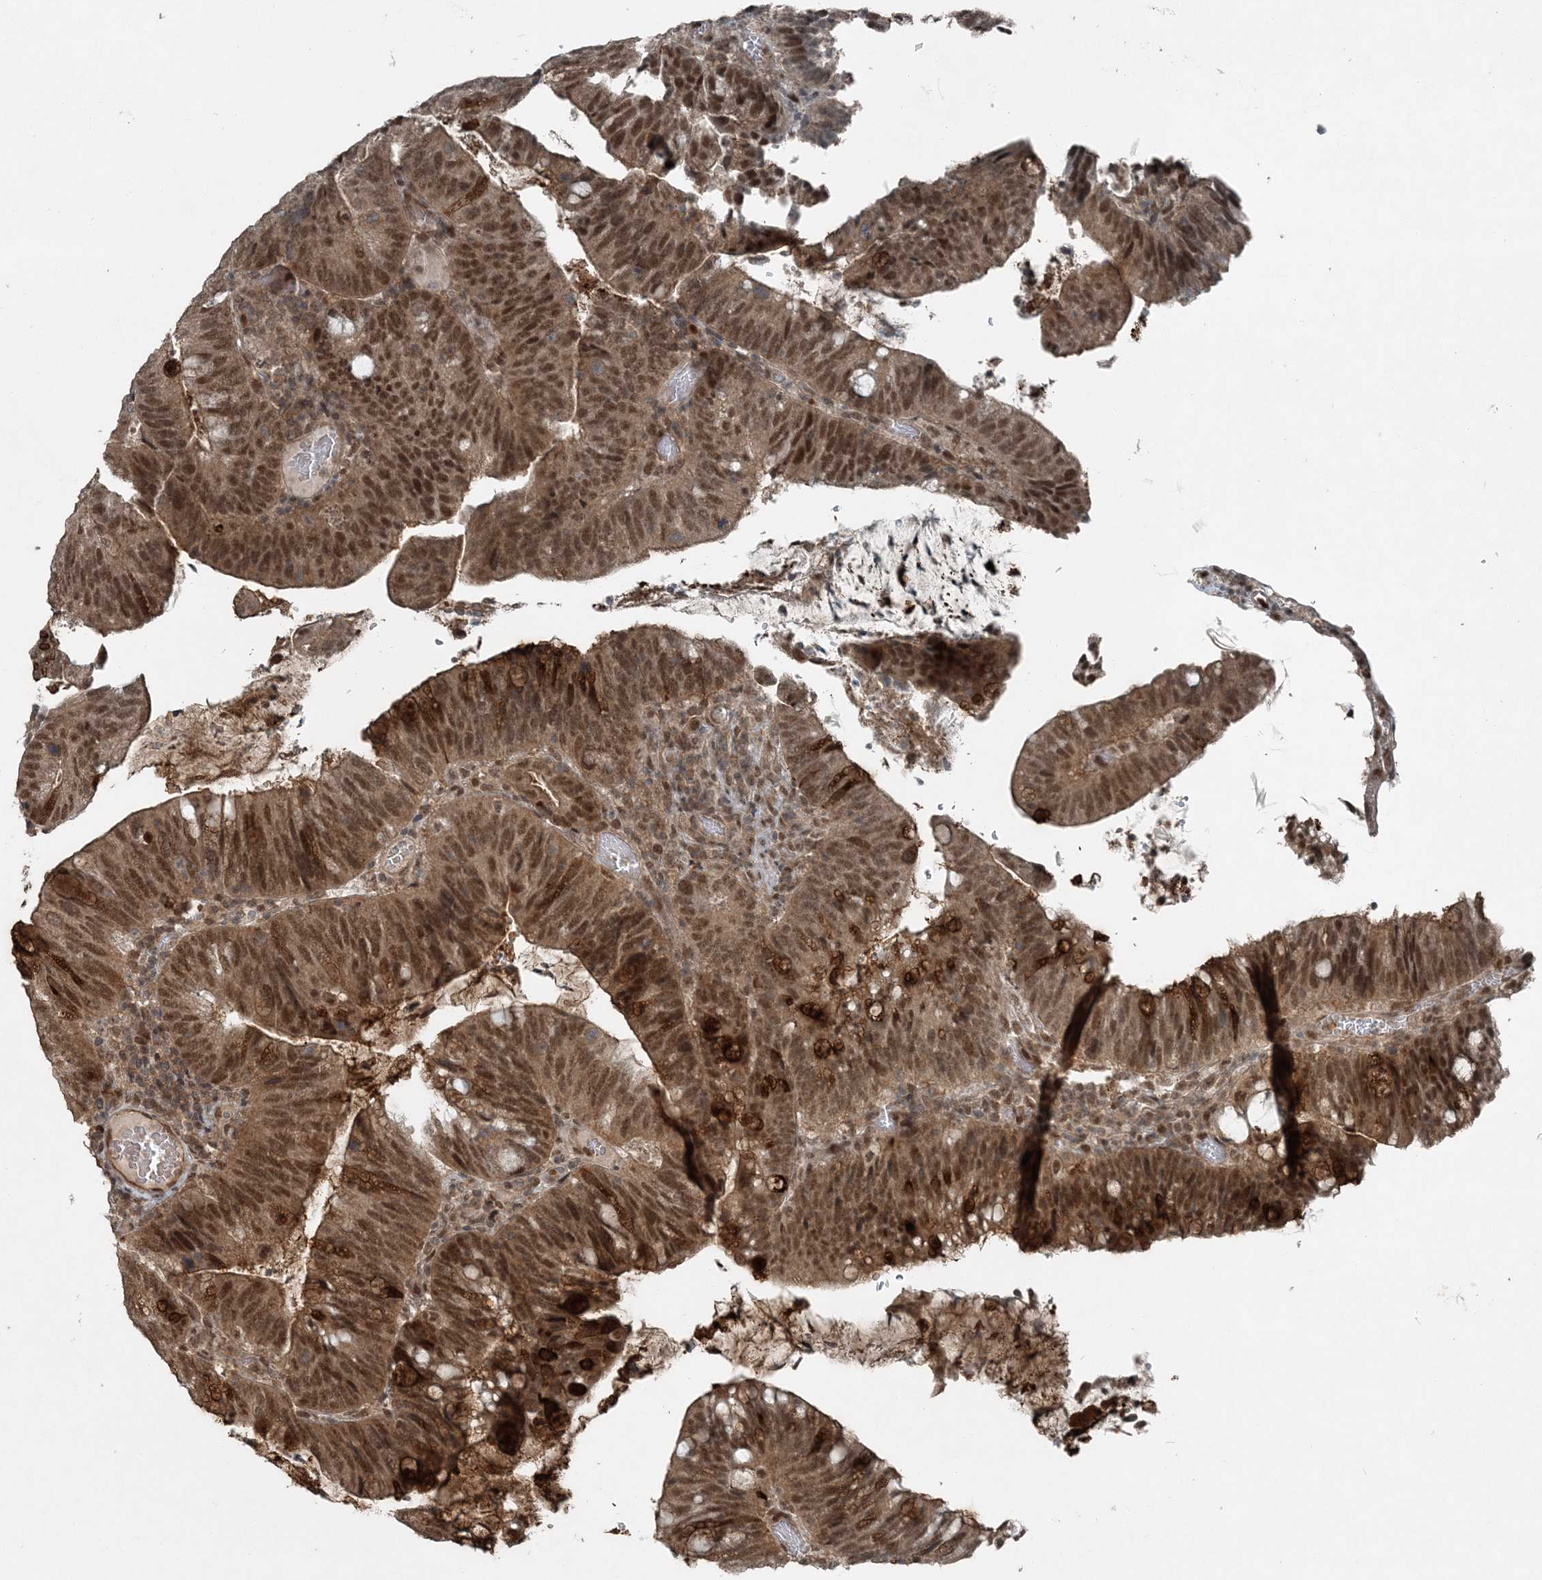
{"staining": {"intensity": "strong", "quantity": ">75%", "location": "cytoplasmic/membranous,nuclear"}, "tissue": "colorectal cancer", "cell_type": "Tumor cells", "image_type": "cancer", "snomed": [{"axis": "morphology", "description": "Adenocarcinoma, NOS"}, {"axis": "topography", "description": "Colon"}], "caption": "IHC (DAB) staining of human colorectal cancer (adenocarcinoma) reveals strong cytoplasmic/membranous and nuclear protein staining in about >75% of tumor cells.", "gene": "COPS7B", "patient": {"sex": "female", "age": 66}}